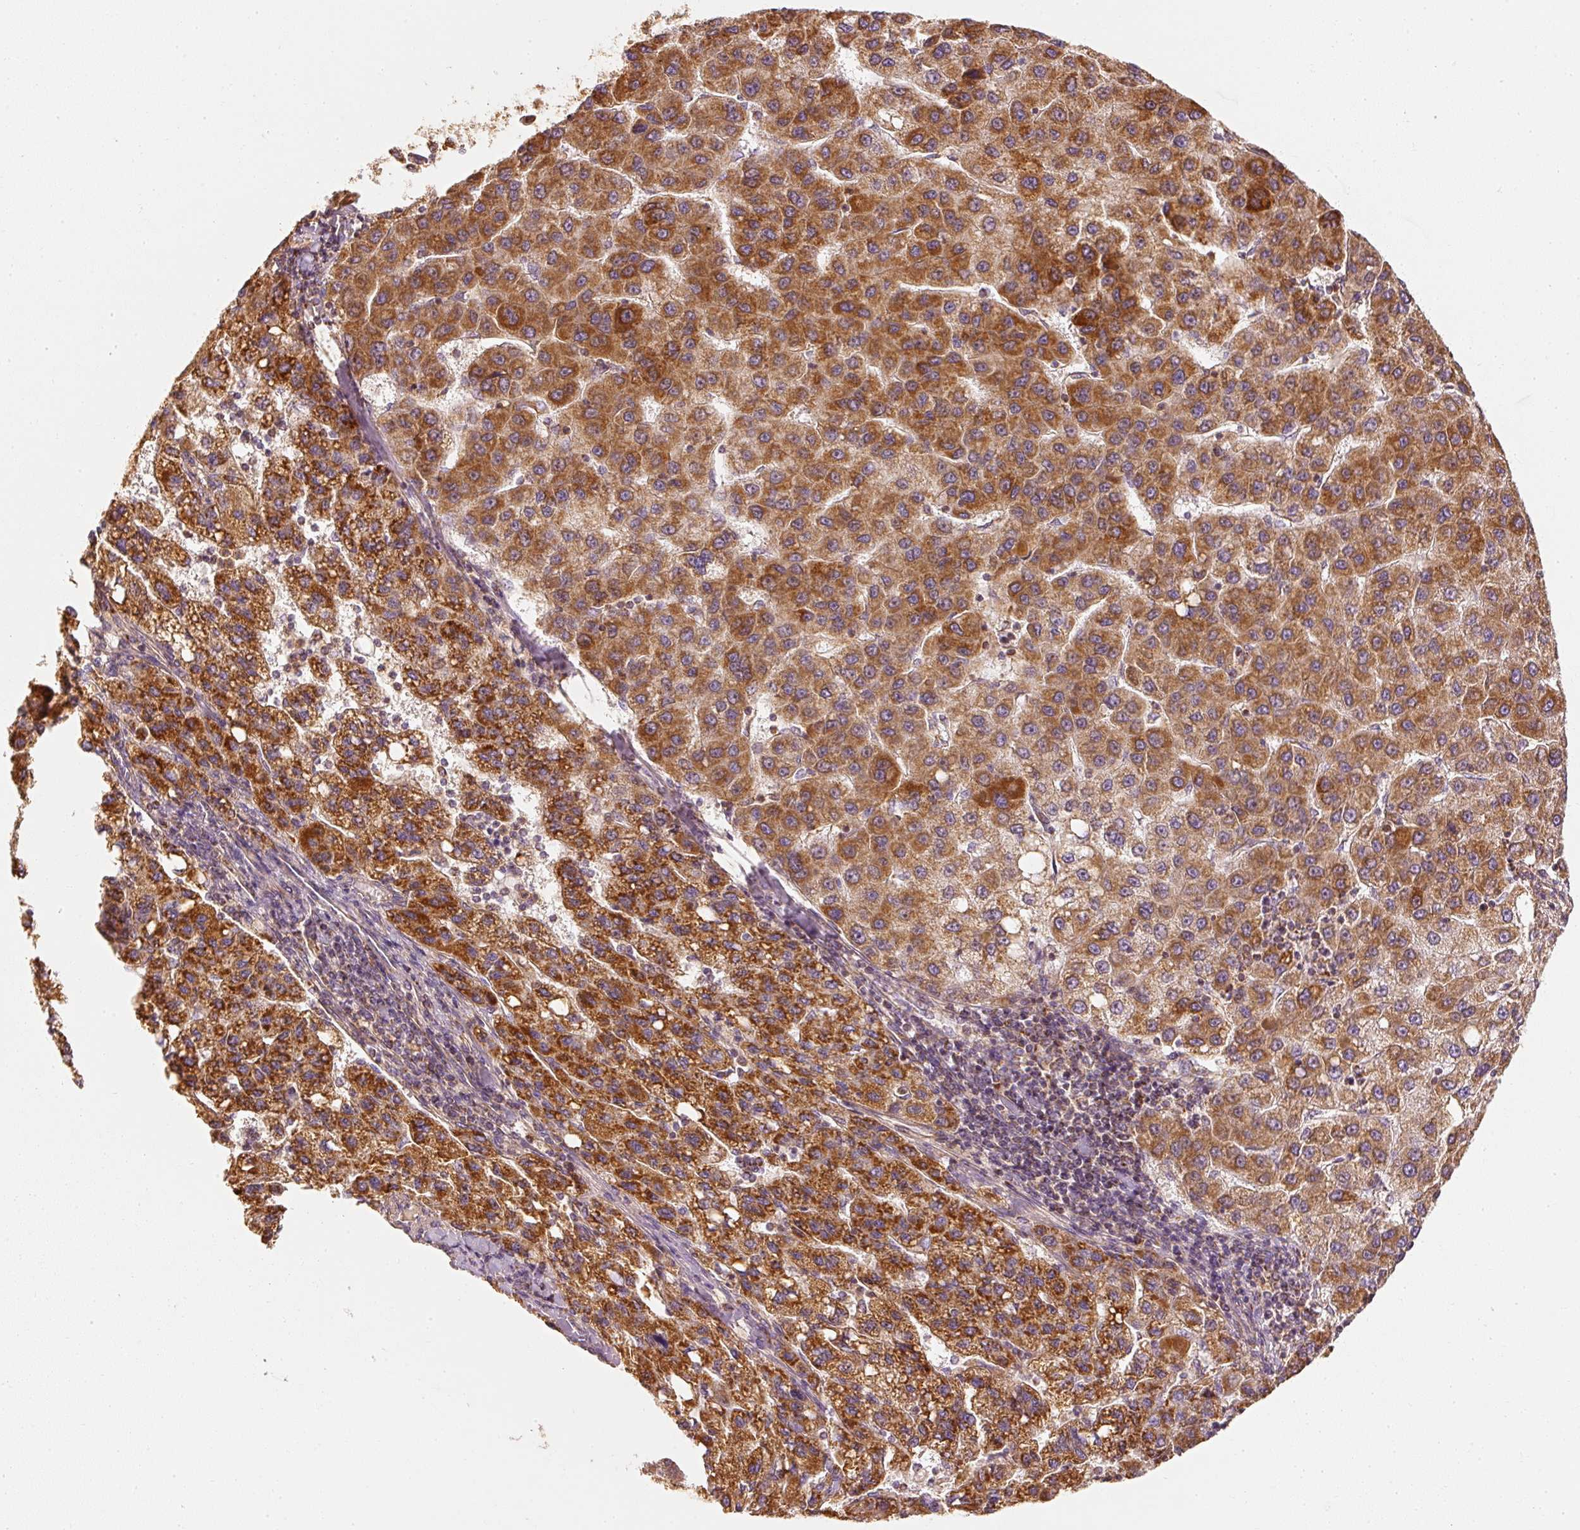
{"staining": {"intensity": "strong", "quantity": ">75%", "location": "cytoplasmic/membranous"}, "tissue": "liver cancer", "cell_type": "Tumor cells", "image_type": "cancer", "snomed": [{"axis": "morphology", "description": "Carcinoma, Hepatocellular, NOS"}, {"axis": "topography", "description": "Liver"}], "caption": "Immunohistochemical staining of liver hepatocellular carcinoma exhibits high levels of strong cytoplasmic/membranous protein positivity in approximately >75% of tumor cells. The staining is performed using DAB brown chromogen to label protein expression. The nuclei are counter-stained blue using hematoxylin.", "gene": "TOMM40", "patient": {"sex": "female", "age": 82}}